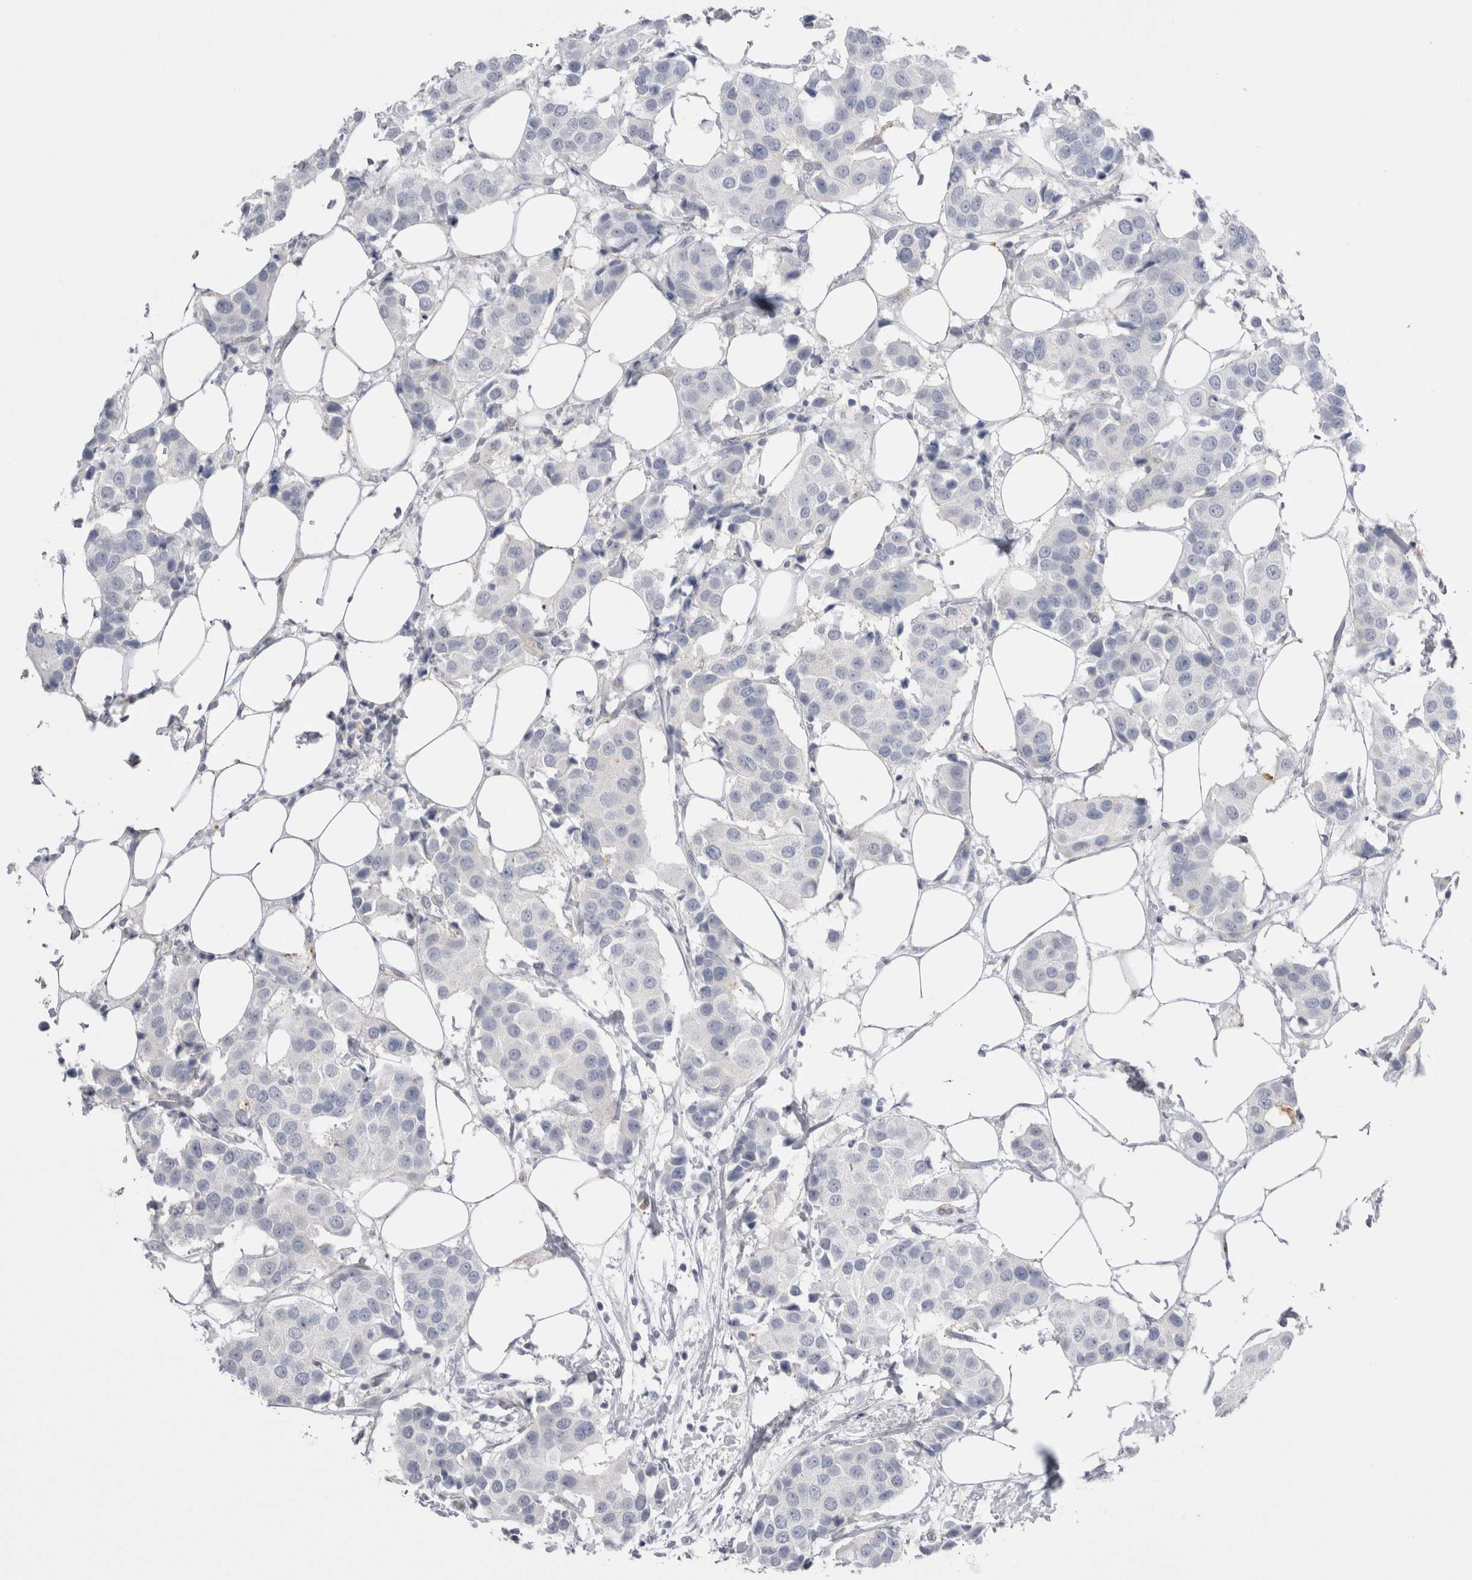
{"staining": {"intensity": "negative", "quantity": "none", "location": "none"}, "tissue": "breast cancer", "cell_type": "Tumor cells", "image_type": "cancer", "snomed": [{"axis": "morphology", "description": "Normal tissue, NOS"}, {"axis": "morphology", "description": "Duct carcinoma"}, {"axis": "topography", "description": "Breast"}], "caption": "A histopathology image of breast cancer (intraductal carcinoma) stained for a protein reveals no brown staining in tumor cells.", "gene": "EPDR1", "patient": {"sex": "female", "age": 39}}